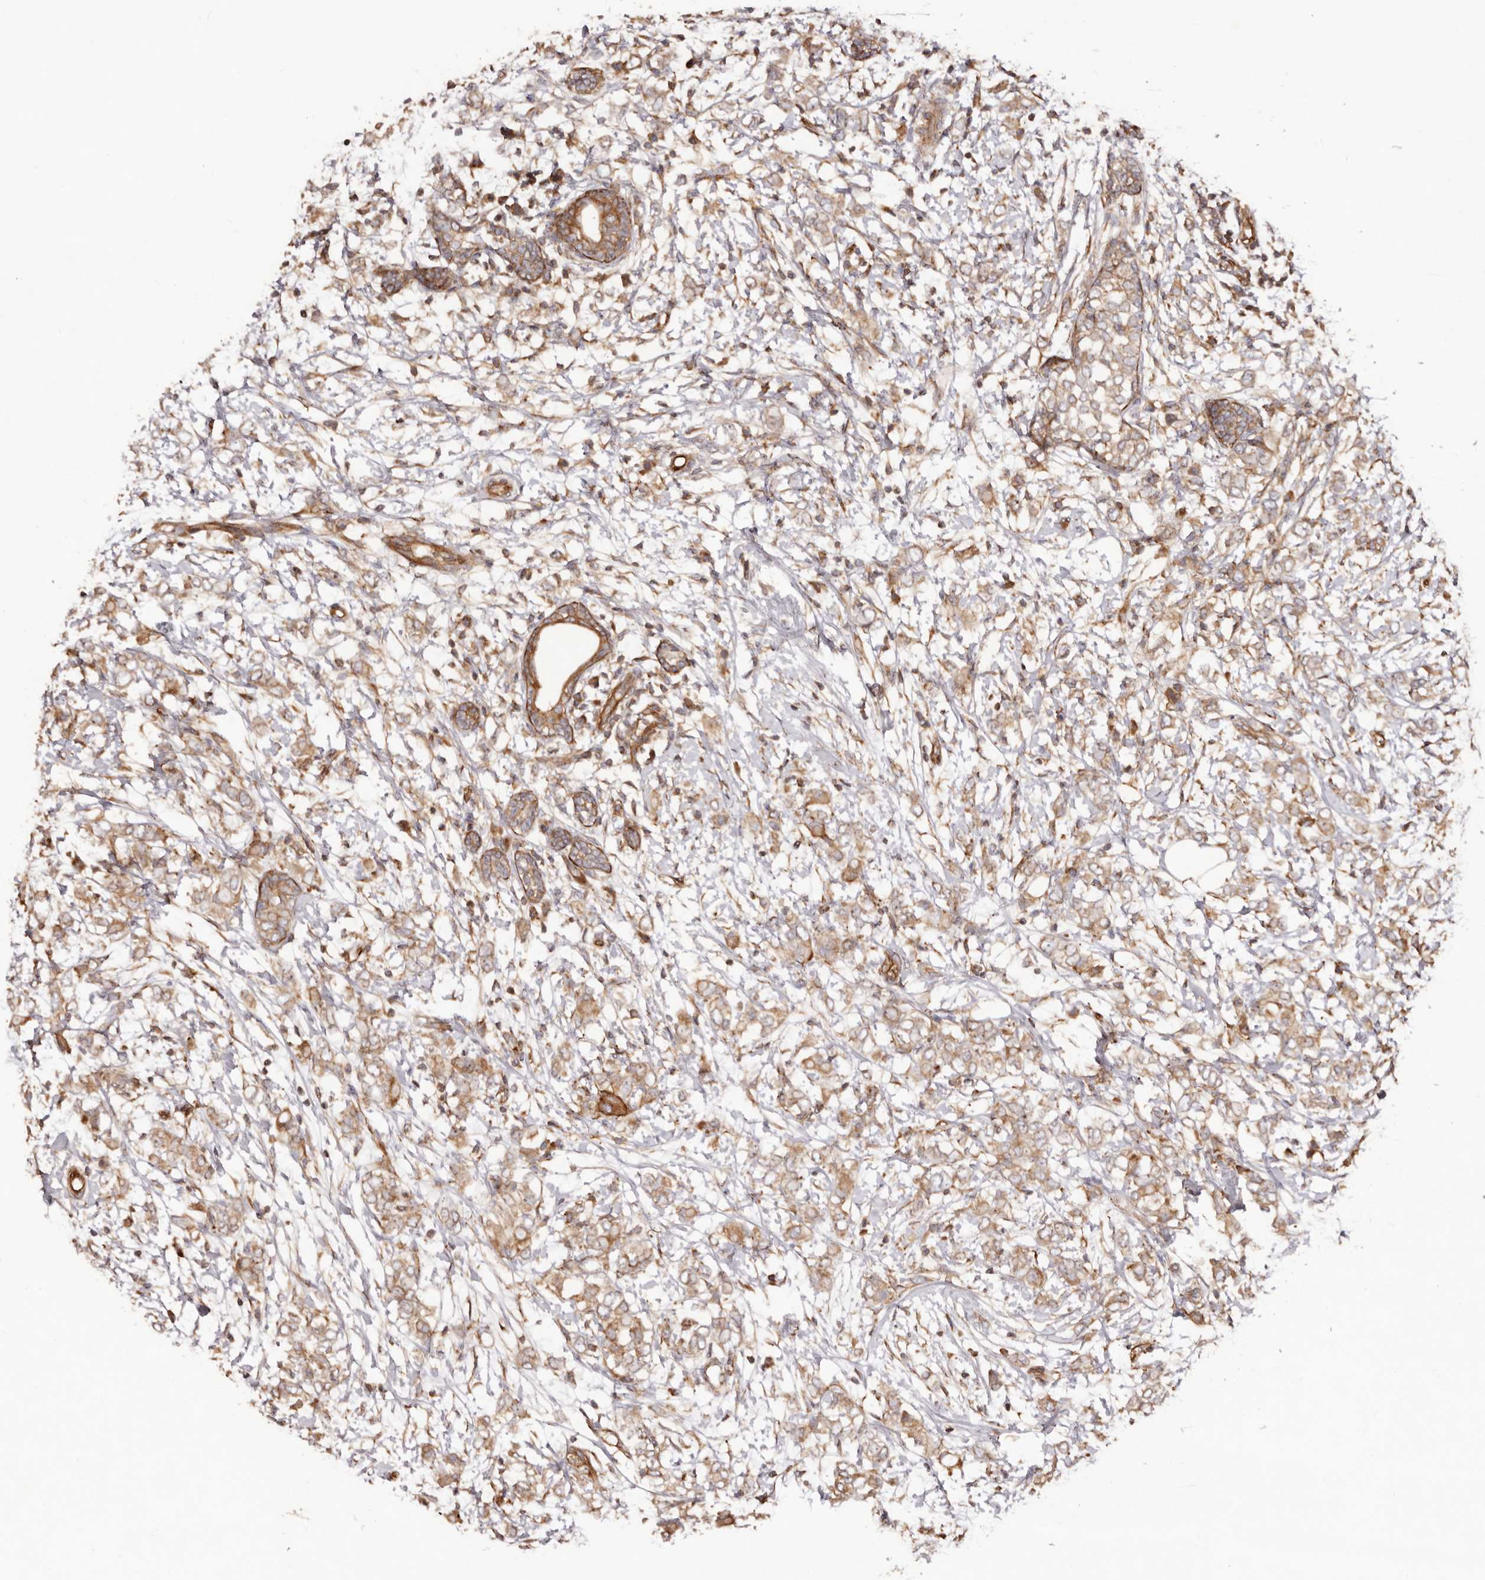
{"staining": {"intensity": "moderate", "quantity": ">75%", "location": "cytoplasmic/membranous"}, "tissue": "breast cancer", "cell_type": "Tumor cells", "image_type": "cancer", "snomed": [{"axis": "morphology", "description": "Normal tissue, NOS"}, {"axis": "morphology", "description": "Lobular carcinoma"}, {"axis": "topography", "description": "Breast"}], "caption": "Approximately >75% of tumor cells in lobular carcinoma (breast) reveal moderate cytoplasmic/membranous protein staining as visualized by brown immunohistochemical staining.", "gene": "RPS6", "patient": {"sex": "female", "age": 47}}